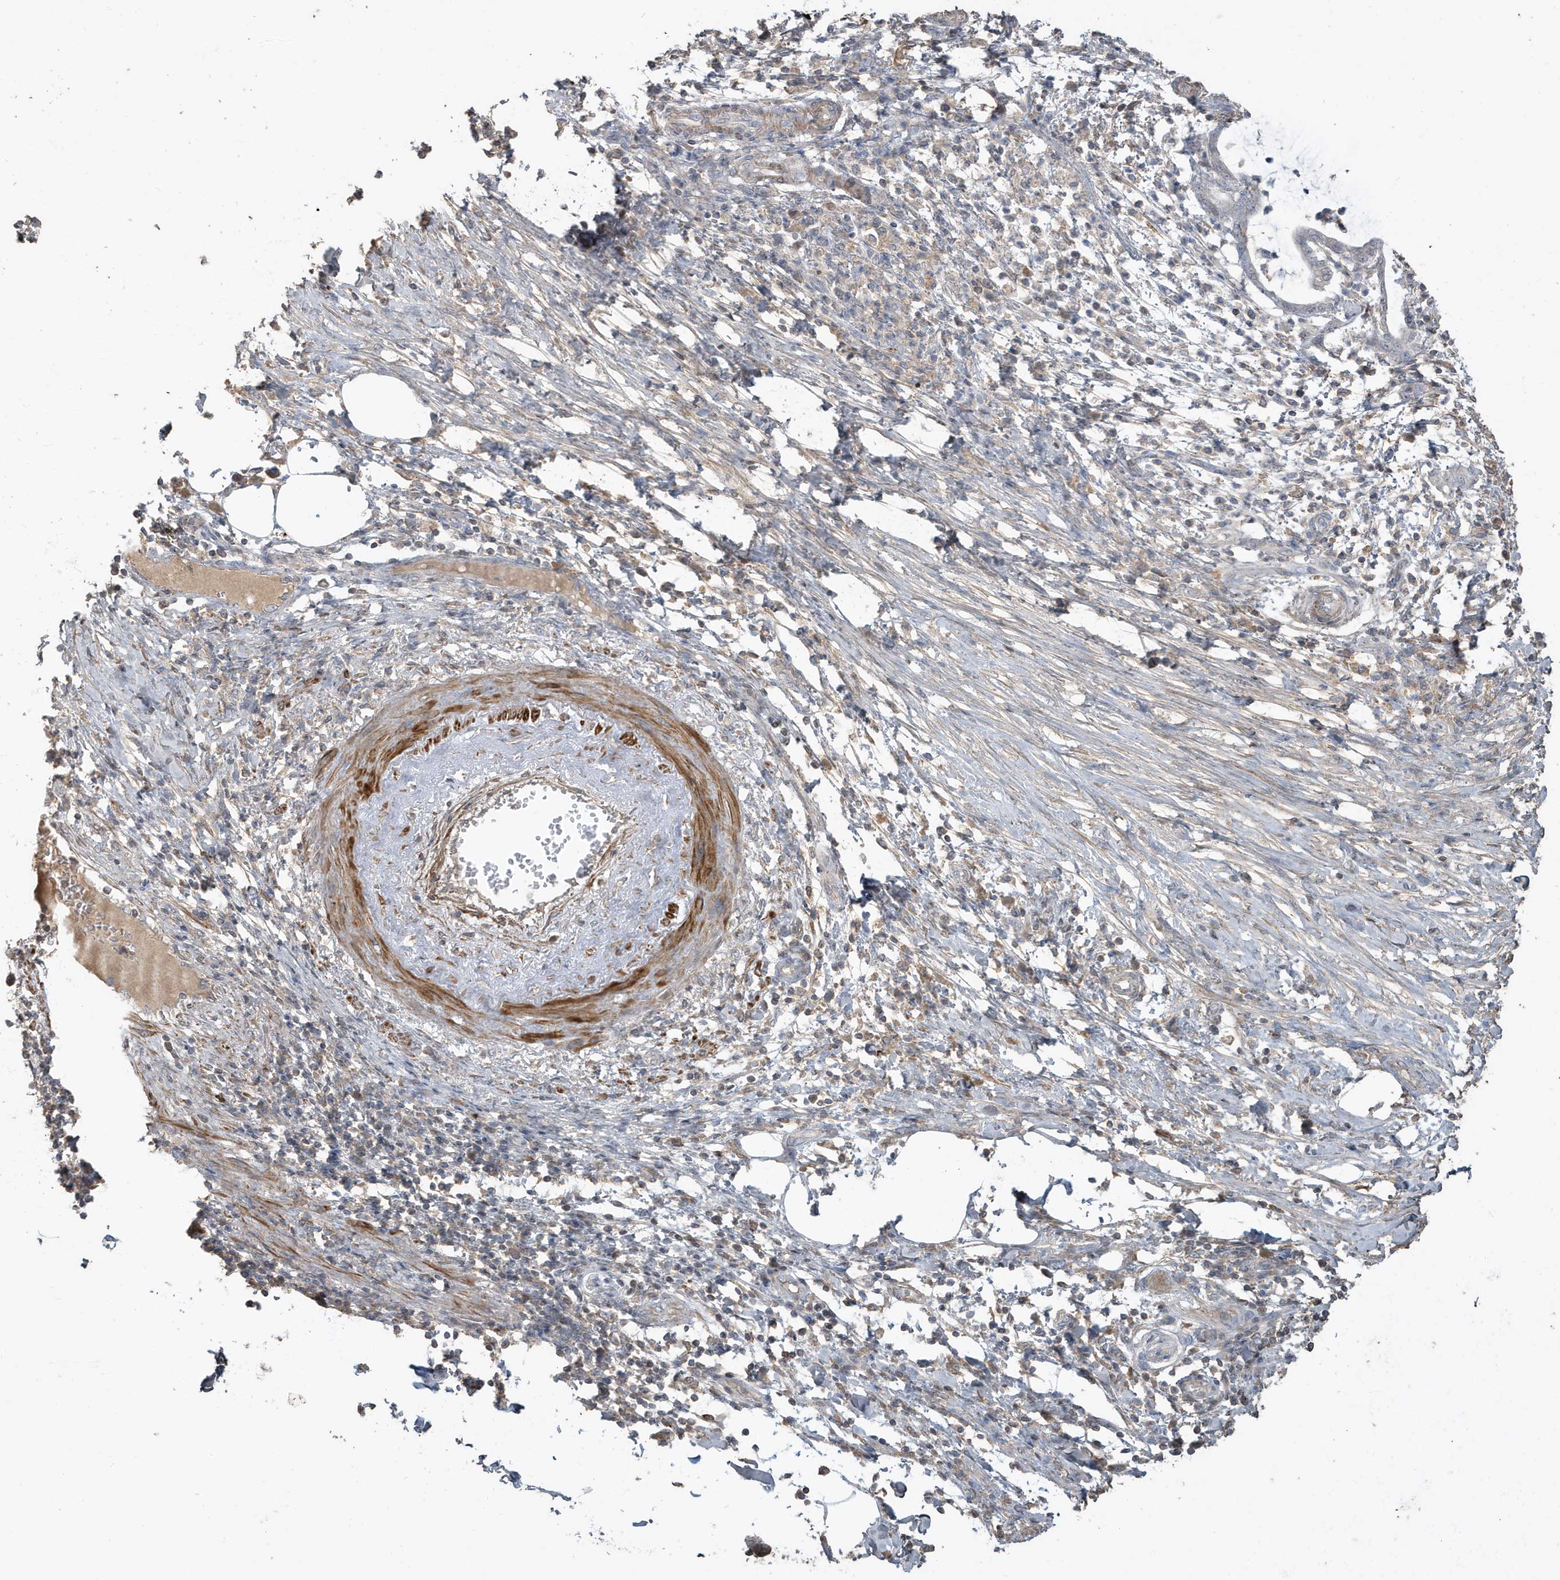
{"staining": {"intensity": "negative", "quantity": "none", "location": "none"}, "tissue": "pancreatic cancer", "cell_type": "Tumor cells", "image_type": "cancer", "snomed": [{"axis": "morphology", "description": "Adenocarcinoma, NOS"}, {"axis": "topography", "description": "Pancreas"}], "caption": "This is an IHC micrograph of human pancreatic adenocarcinoma. There is no expression in tumor cells.", "gene": "PRRT3", "patient": {"sex": "female", "age": 55}}